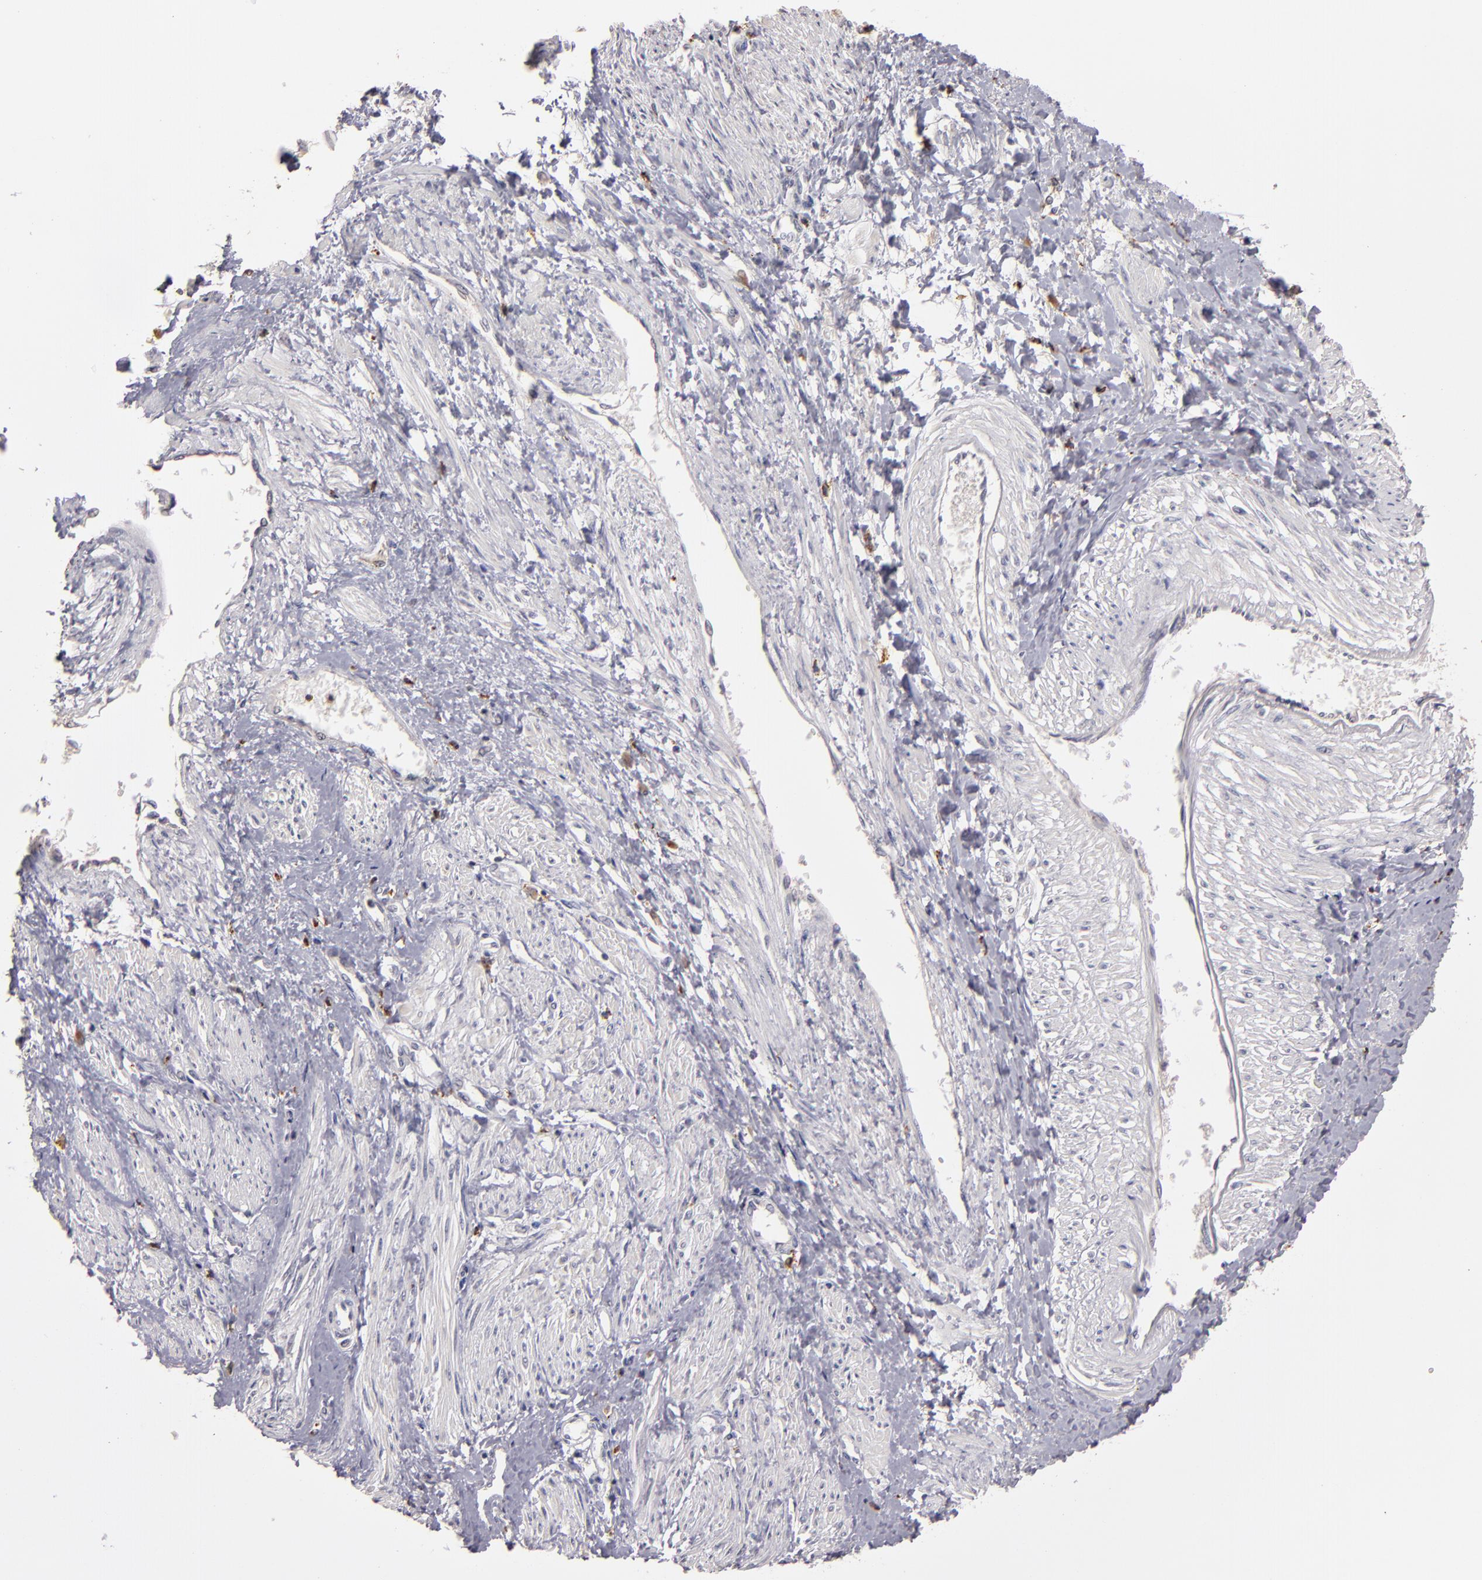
{"staining": {"intensity": "negative", "quantity": "none", "location": "none"}, "tissue": "smooth muscle", "cell_type": "Smooth muscle cells", "image_type": "normal", "snomed": [{"axis": "morphology", "description": "Normal tissue, NOS"}, {"axis": "topography", "description": "Smooth muscle"}, {"axis": "topography", "description": "Uterus"}], "caption": "Micrograph shows no significant protein staining in smooth muscle cells of unremarkable smooth muscle. (Brightfield microscopy of DAB immunohistochemistry at high magnification).", "gene": "TRAF1", "patient": {"sex": "female", "age": 39}}